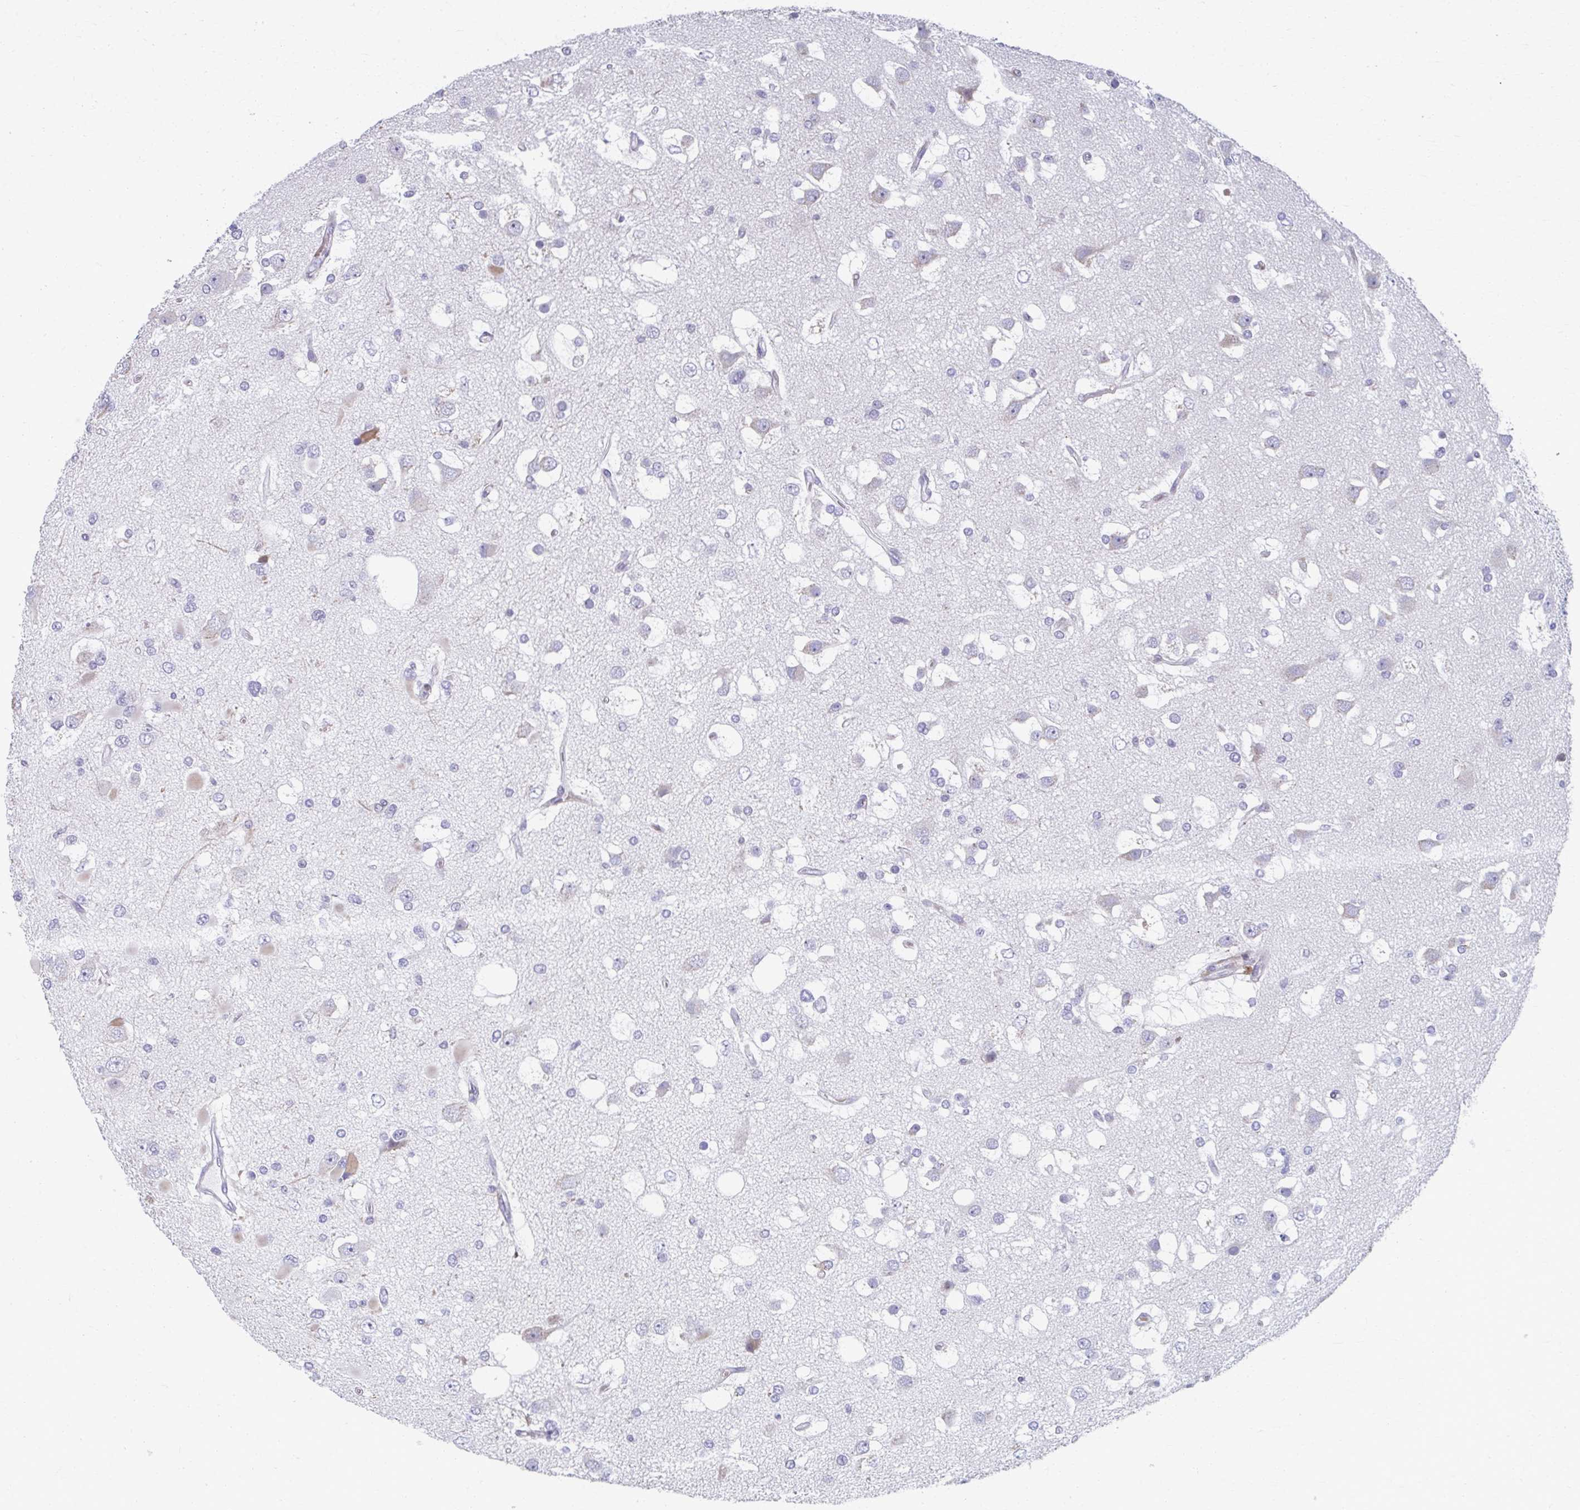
{"staining": {"intensity": "negative", "quantity": "none", "location": "none"}, "tissue": "glioma", "cell_type": "Tumor cells", "image_type": "cancer", "snomed": [{"axis": "morphology", "description": "Glioma, malignant, High grade"}, {"axis": "topography", "description": "Brain"}], "caption": "A photomicrograph of human glioma is negative for staining in tumor cells.", "gene": "ABHD16B", "patient": {"sex": "male", "age": 53}}